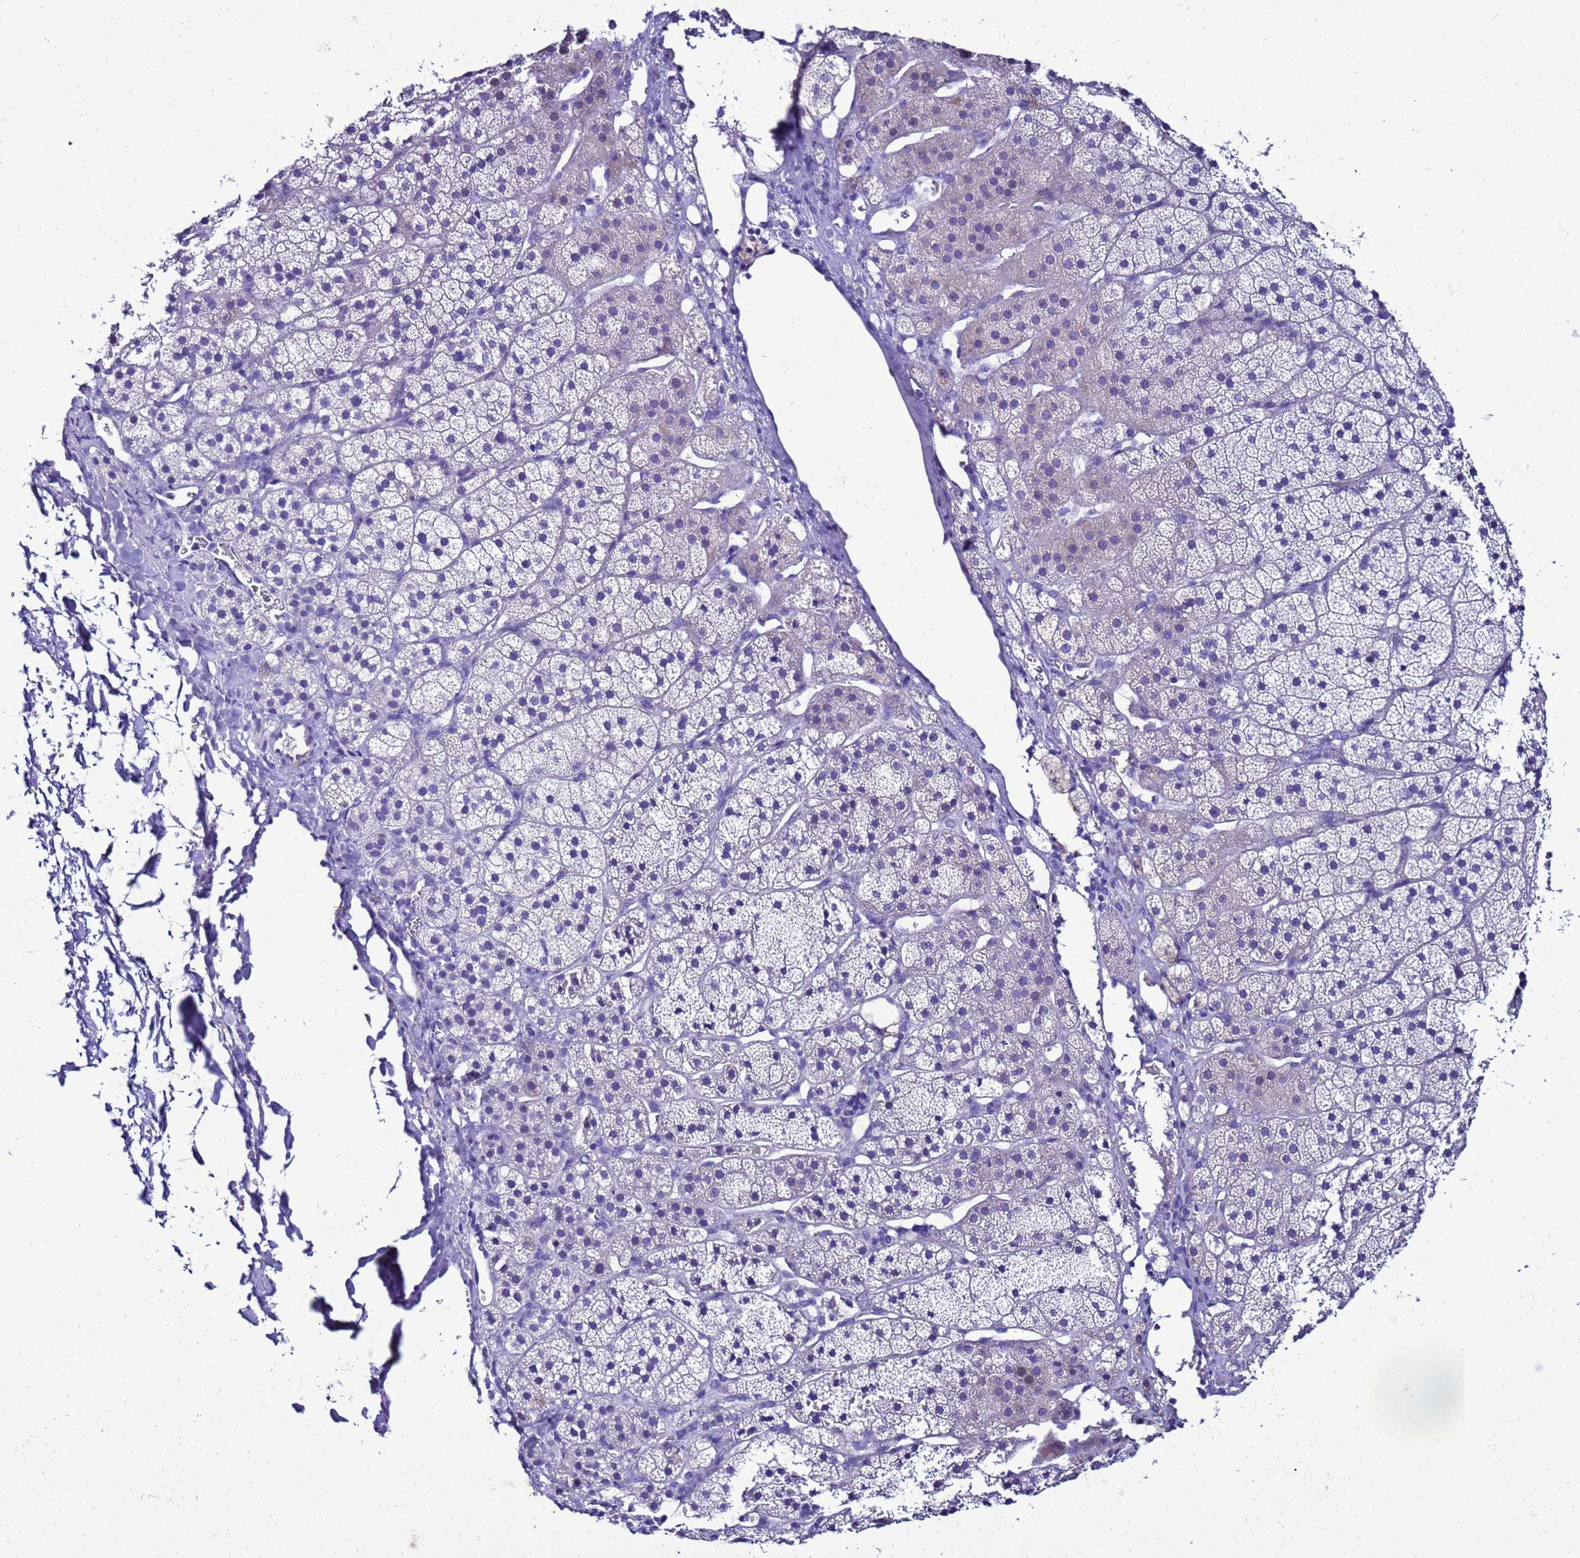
{"staining": {"intensity": "weak", "quantity": "<25%", "location": "cytoplasmic/membranous"}, "tissue": "adrenal gland", "cell_type": "Glandular cells", "image_type": "normal", "snomed": [{"axis": "morphology", "description": "Normal tissue, NOS"}, {"axis": "topography", "description": "Adrenal gland"}], "caption": "There is no significant staining in glandular cells of adrenal gland. Brightfield microscopy of IHC stained with DAB (3,3'-diaminobenzidine) (brown) and hematoxylin (blue), captured at high magnification.", "gene": "BEST2", "patient": {"sex": "female", "age": 44}}